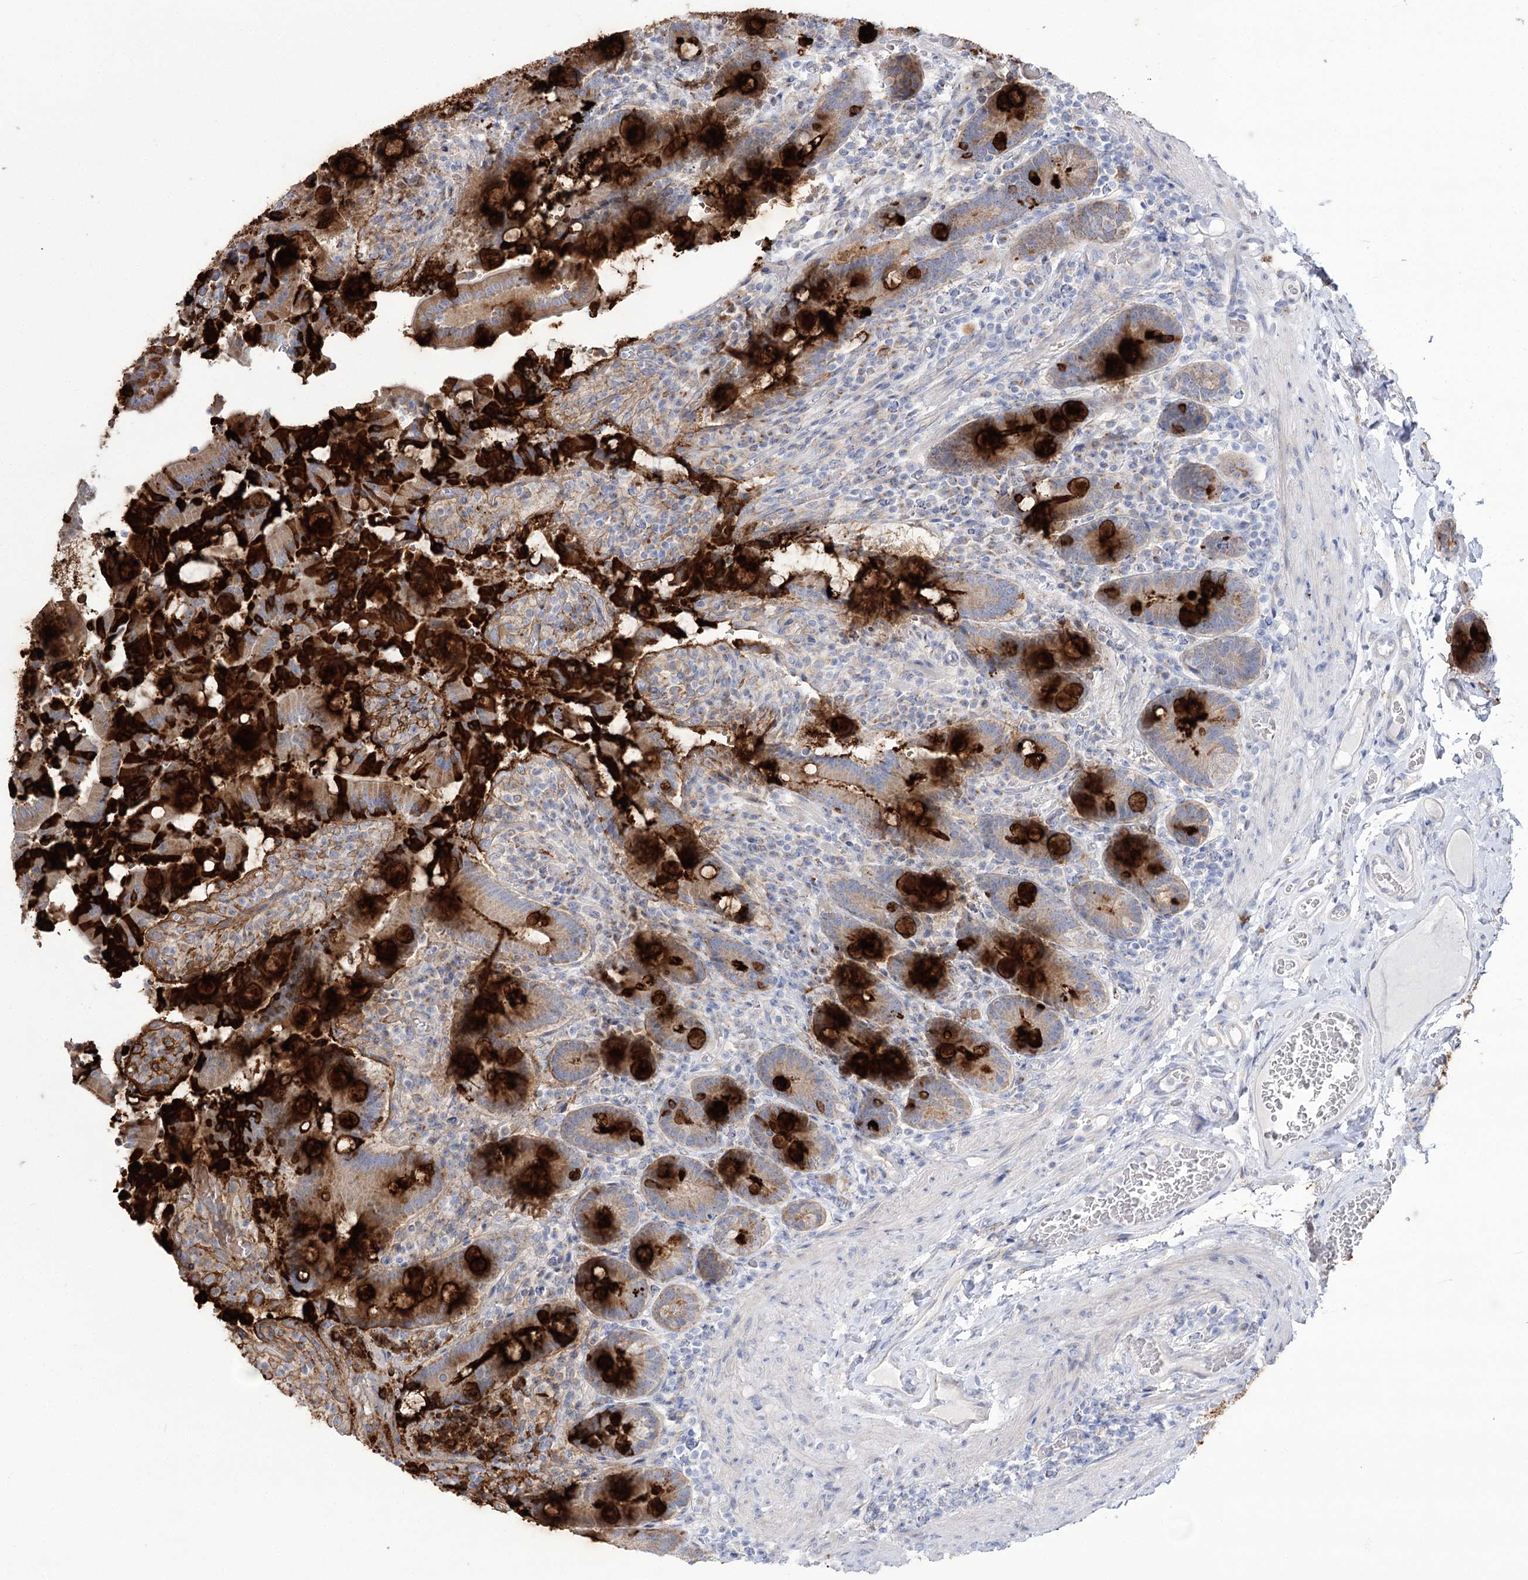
{"staining": {"intensity": "strong", "quantity": "25%-75%", "location": "cytoplasmic/membranous"}, "tissue": "duodenum", "cell_type": "Glandular cells", "image_type": "normal", "snomed": [{"axis": "morphology", "description": "Normal tissue, NOS"}, {"axis": "topography", "description": "Duodenum"}], "caption": "Protein analysis of normal duodenum demonstrates strong cytoplasmic/membranous staining in approximately 25%-75% of glandular cells.", "gene": "SUOX", "patient": {"sex": "female", "age": 62}}